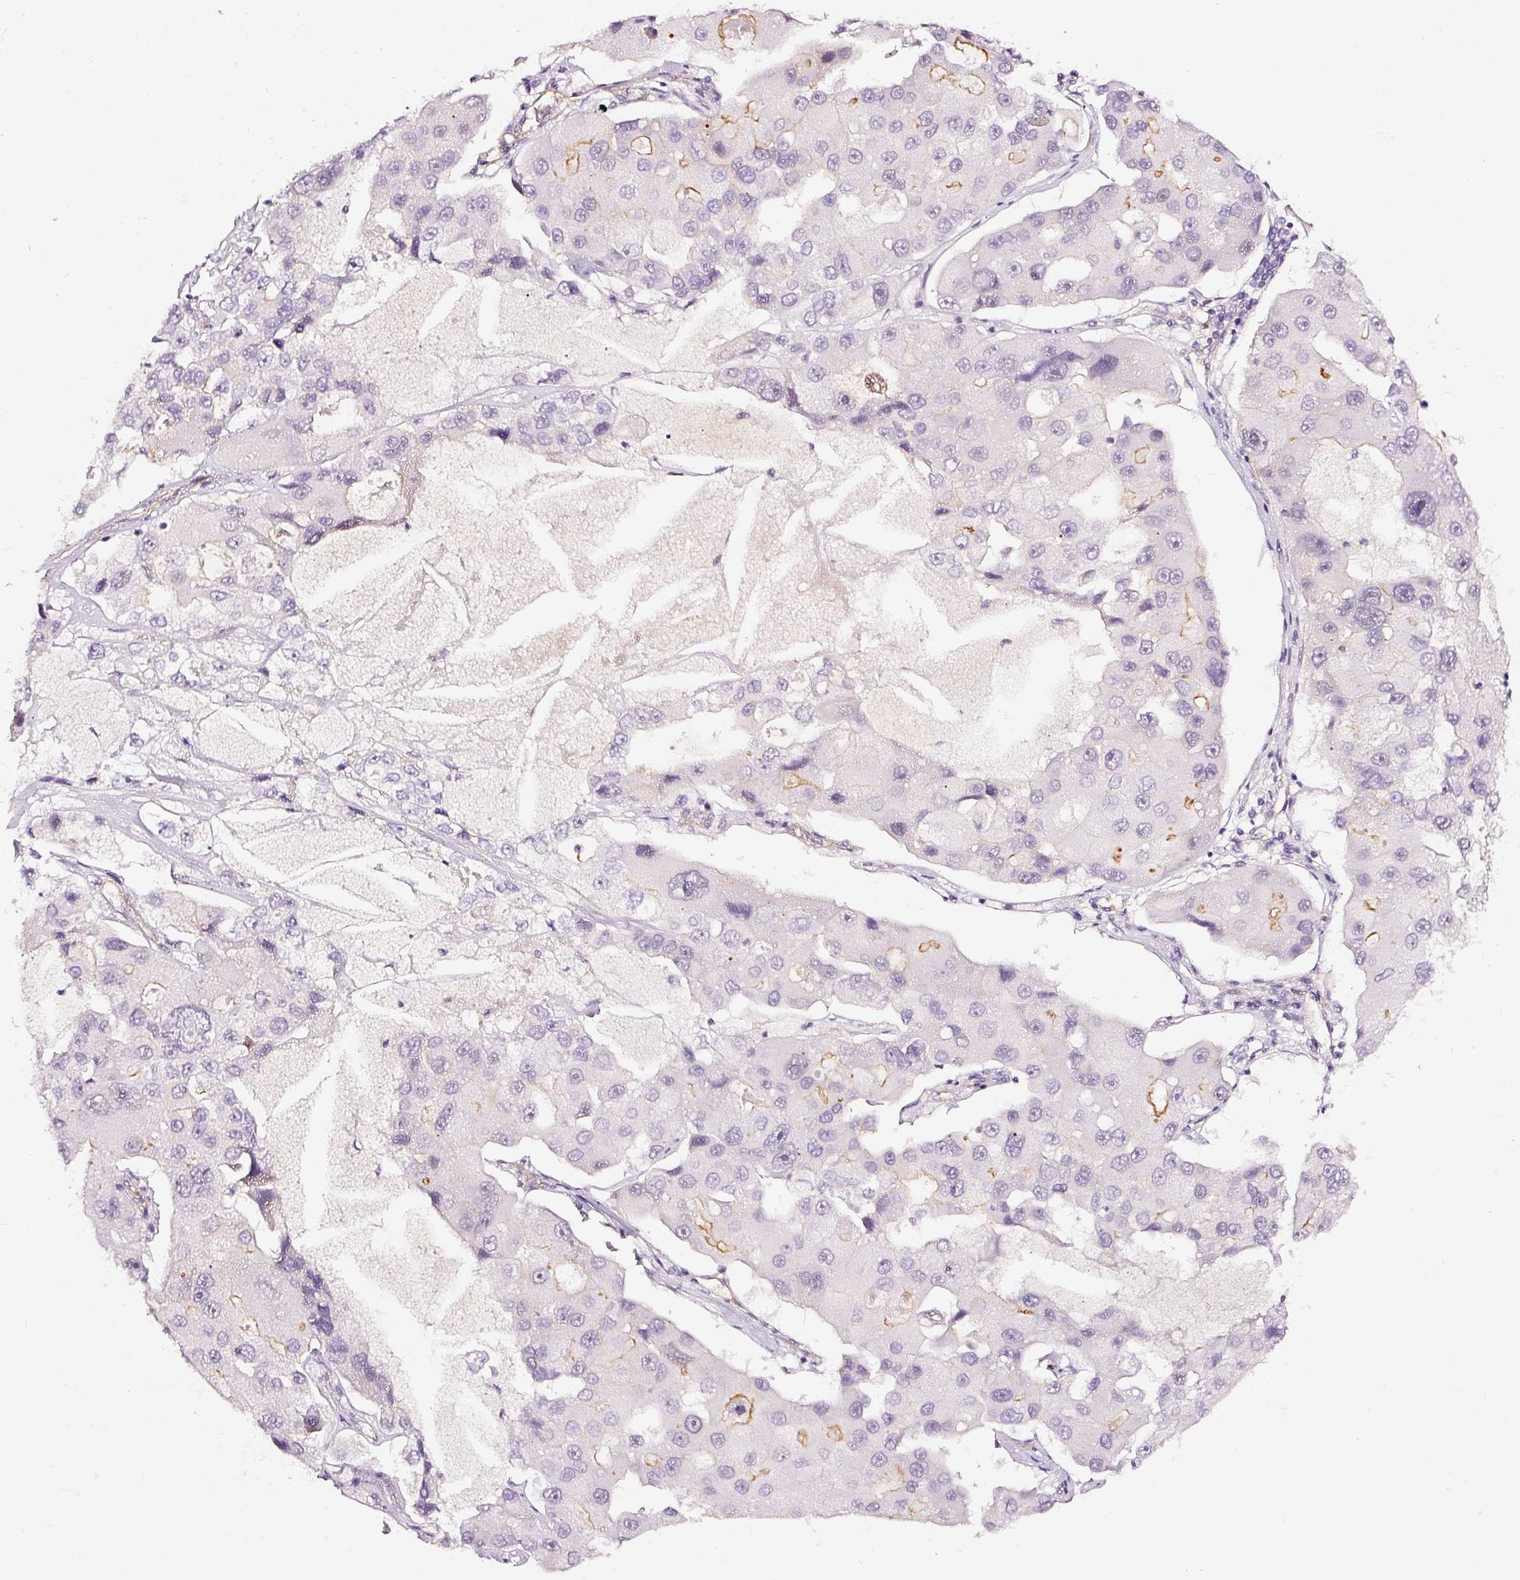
{"staining": {"intensity": "negative", "quantity": "none", "location": "none"}, "tissue": "lung cancer", "cell_type": "Tumor cells", "image_type": "cancer", "snomed": [{"axis": "morphology", "description": "Adenocarcinoma, NOS"}, {"axis": "topography", "description": "Lung"}], "caption": "Lung cancer stained for a protein using immunohistochemistry (IHC) reveals no staining tumor cells.", "gene": "ABCB4", "patient": {"sex": "female", "age": 54}}